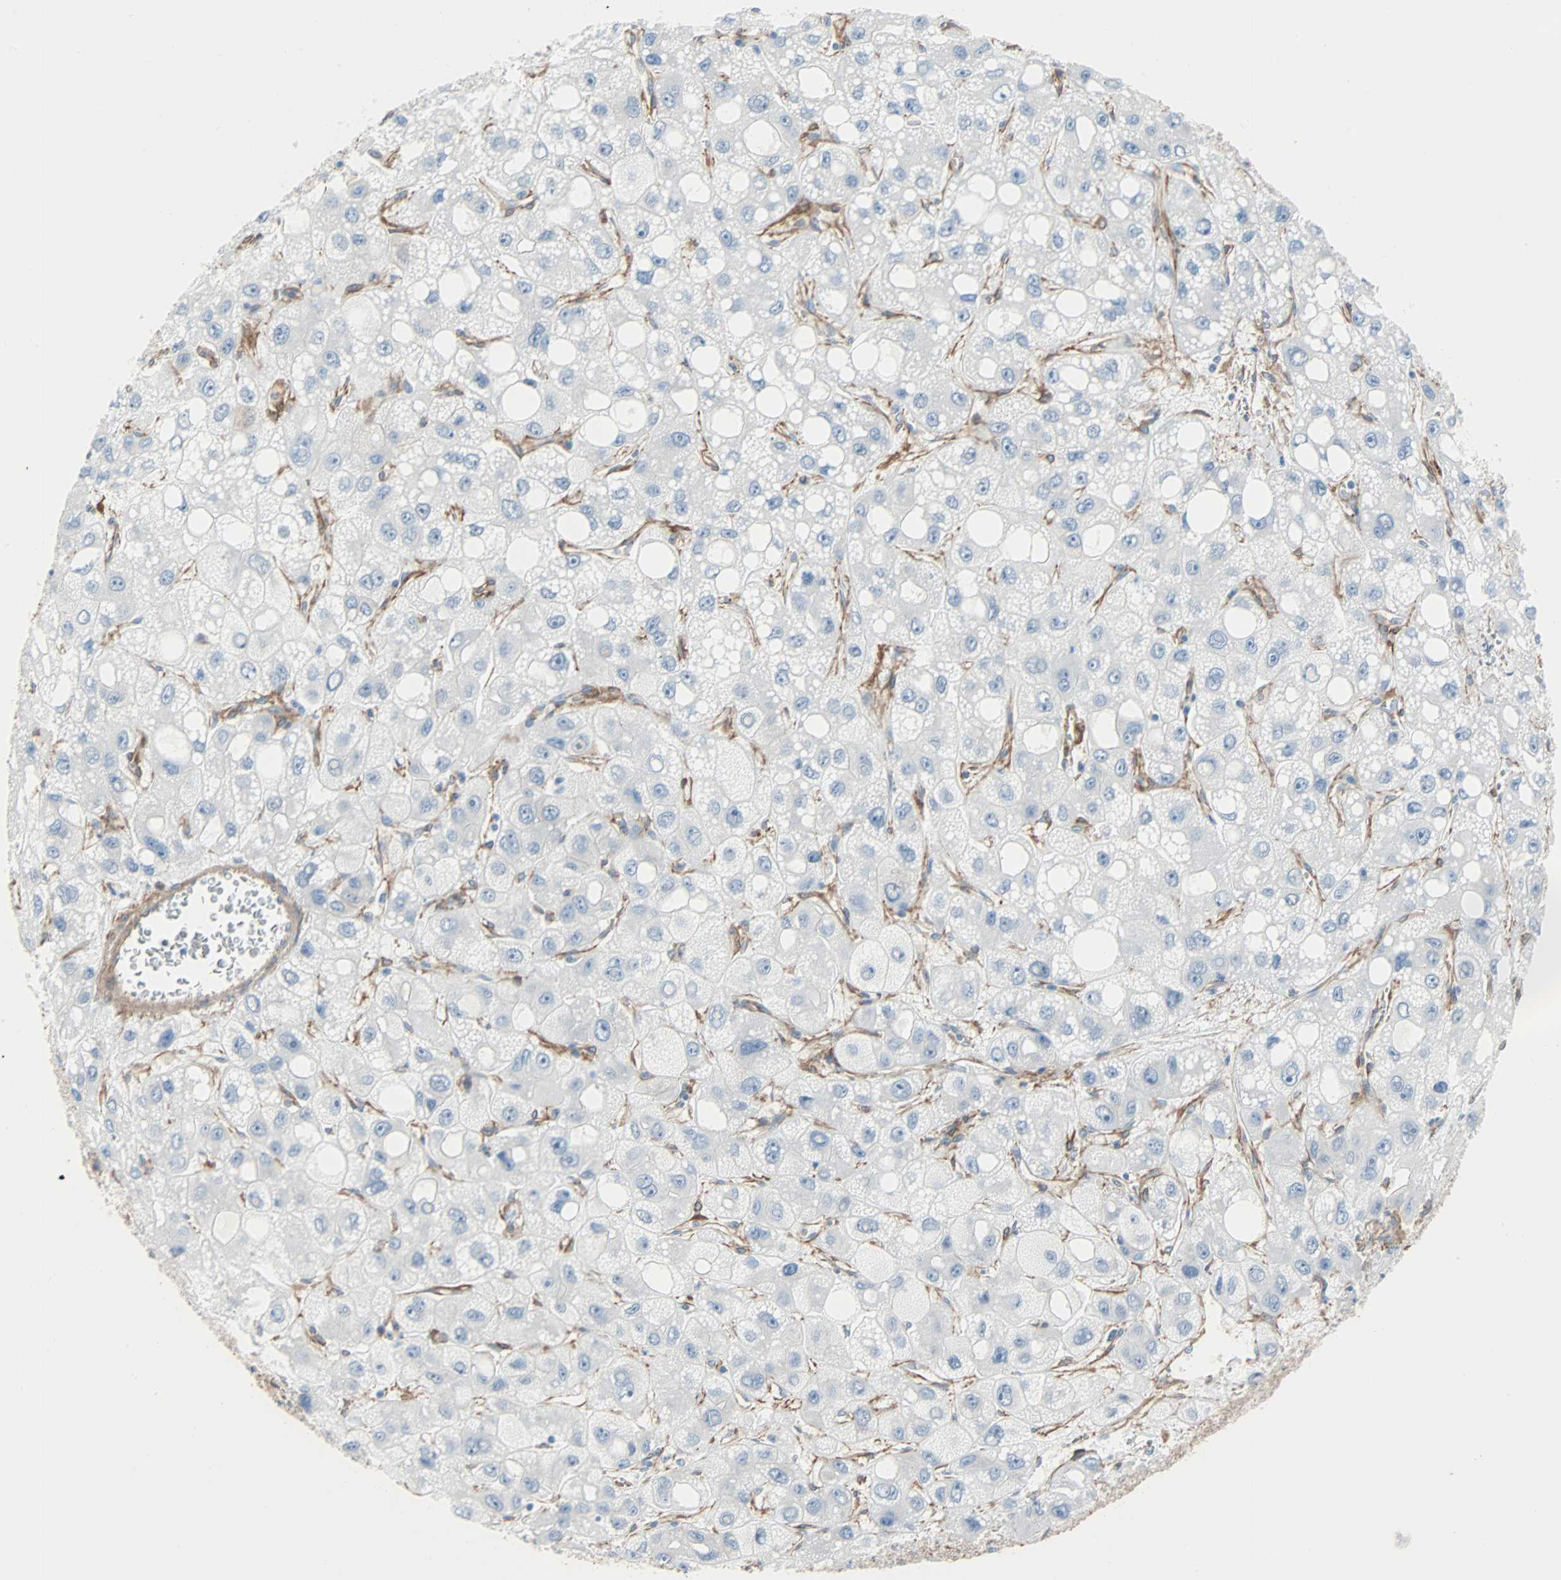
{"staining": {"intensity": "negative", "quantity": "none", "location": "none"}, "tissue": "liver cancer", "cell_type": "Tumor cells", "image_type": "cancer", "snomed": [{"axis": "morphology", "description": "Carcinoma, Hepatocellular, NOS"}, {"axis": "topography", "description": "Liver"}], "caption": "This photomicrograph is of liver cancer stained with immunohistochemistry to label a protein in brown with the nuclei are counter-stained blue. There is no expression in tumor cells.", "gene": "EPB41L2", "patient": {"sex": "male", "age": 55}}